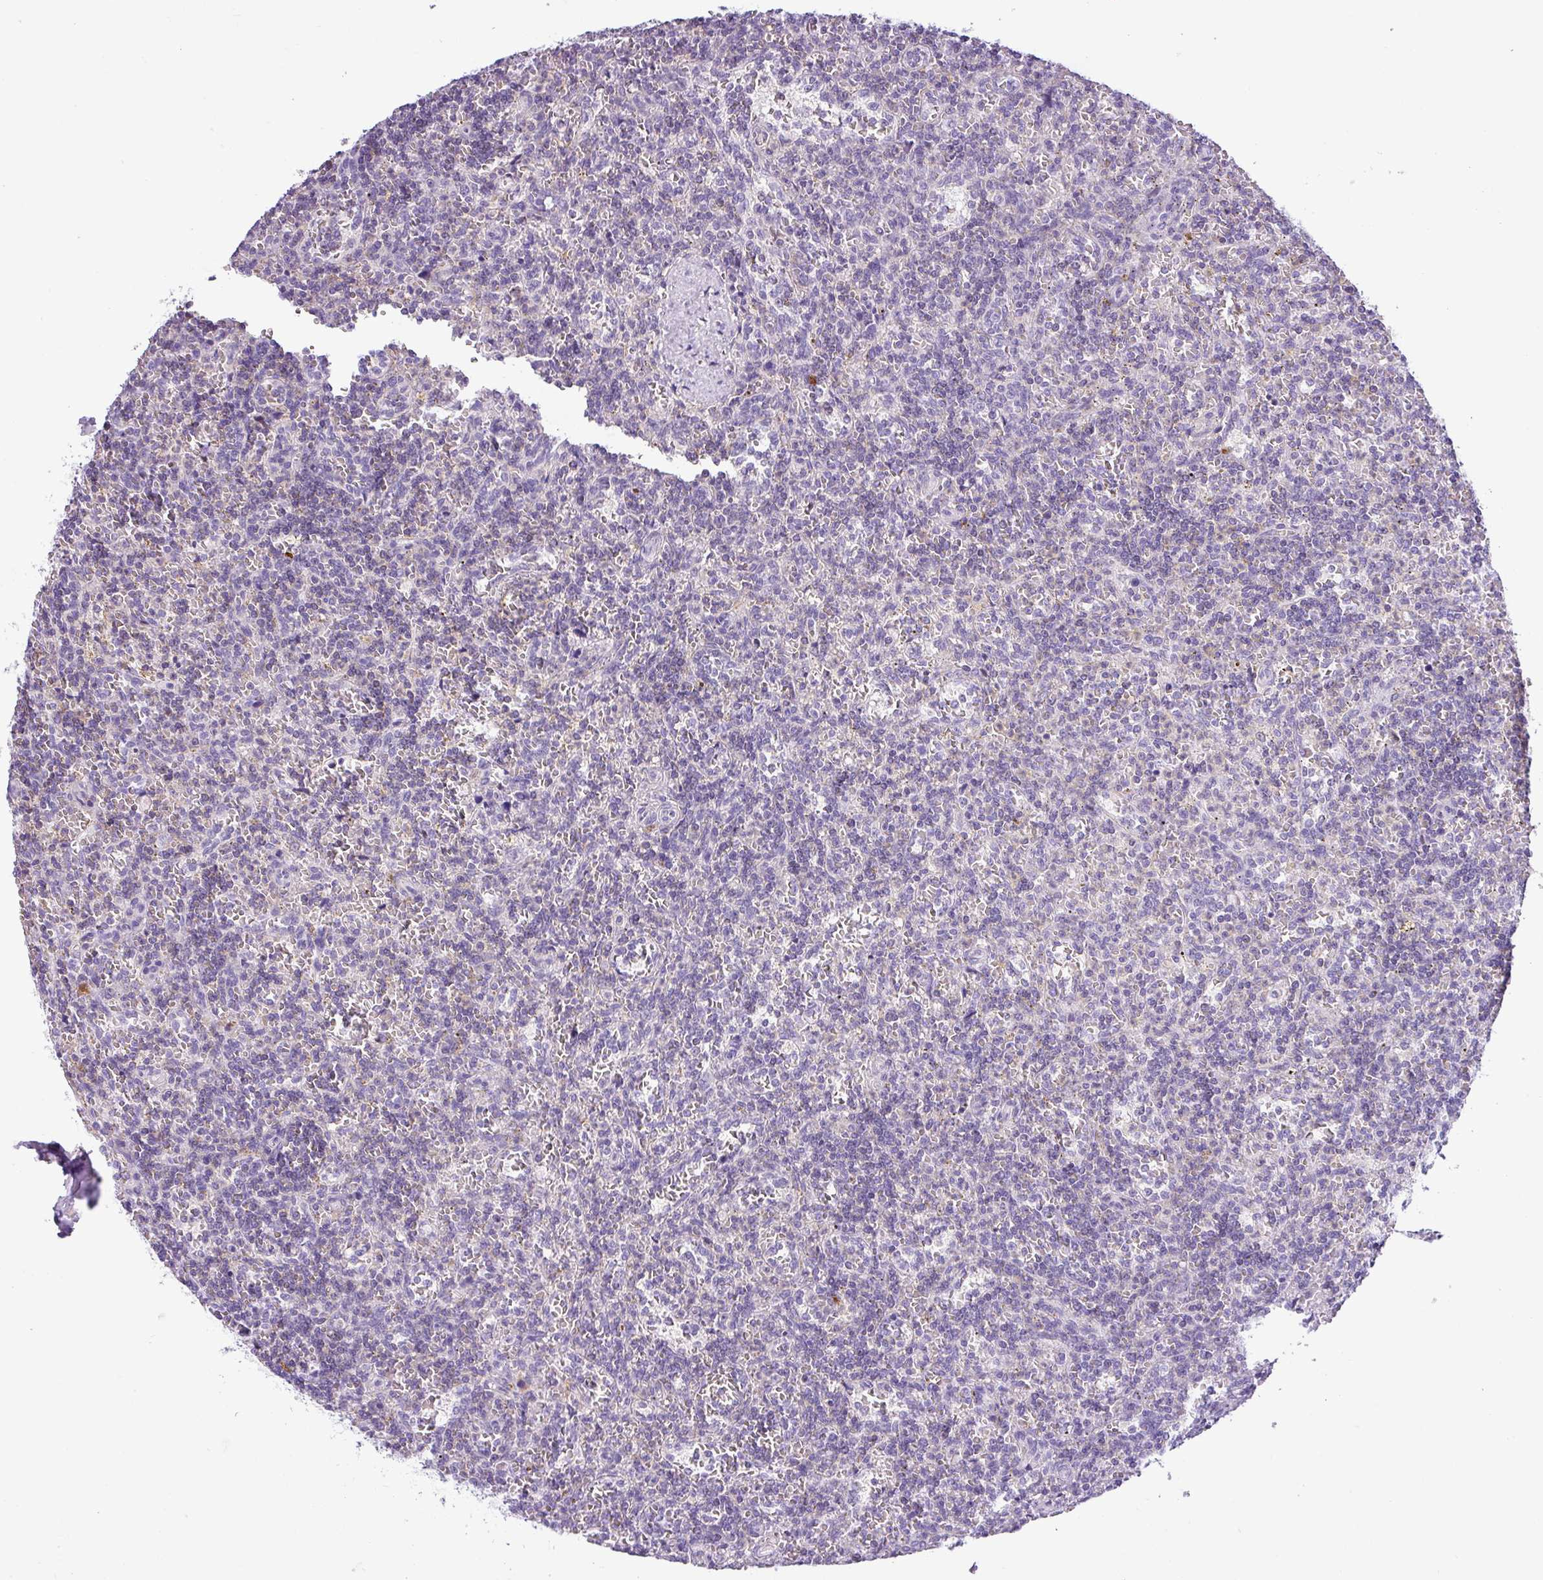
{"staining": {"intensity": "negative", "quantity": "none", "location": "none"}, "tissue": "lymphoma", "cell_type": "Tumor cells", "image_type": "cancer", "snomed": [{"axis": "morphology", "description": "Malignant lymphoma, non-Hodgkin's type, Low grade"}, {"axis": "topography", "description": "Spleen"}], "caption": "A high-resolution image shows immunohistochemistry staining of low-grade malignant lymphoma, non-Hodgkin's type, which demonstrates no significant expression in tumor cells.", "gene": "HMCN2", "patient": {"sex": "male", "age": 73}}